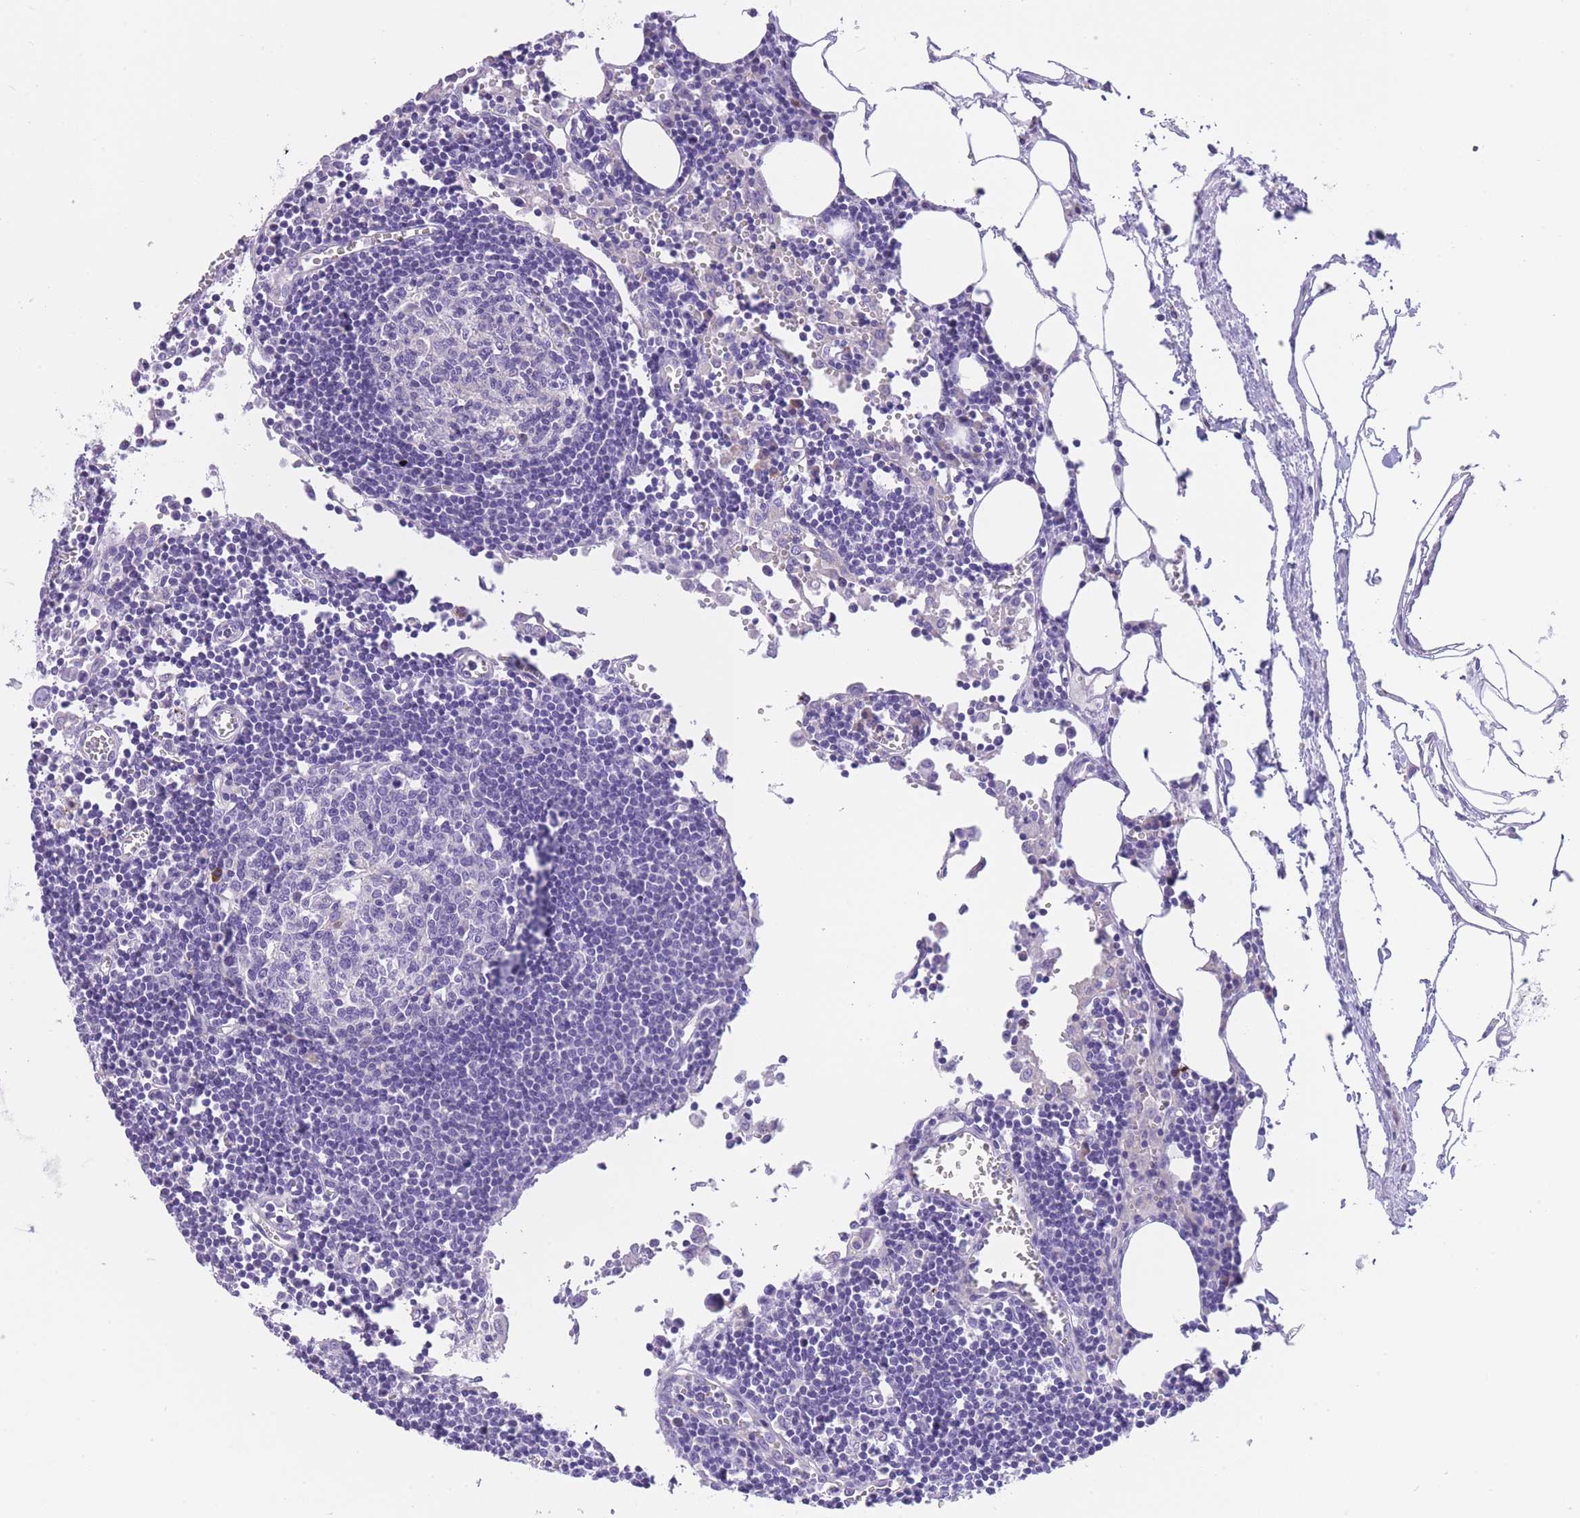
{"staining": {"intensity": "negative", "quantity": "none", "location": "none"}, "tissue": "lymph node", "cell_type": "Germinal center cells", "image_type": "normal", "snomed": [{"axis": "morphology", "description": "Normal tissue, NOS"}, {"axis": "topography", "description": "Lymph node"}], "caption": "The photomicrograph exhibits no staining of germinal center cells in normal lymph node. The staining was performed using DAB (3,3'-diaminobenzidine) to visualize the protein expression in brown, while the nuclei were stained in blue with hematoxylin (Magnification: 20x).", "gene": "QTRT1", "patient": {"sex": "male", "age": 62}}